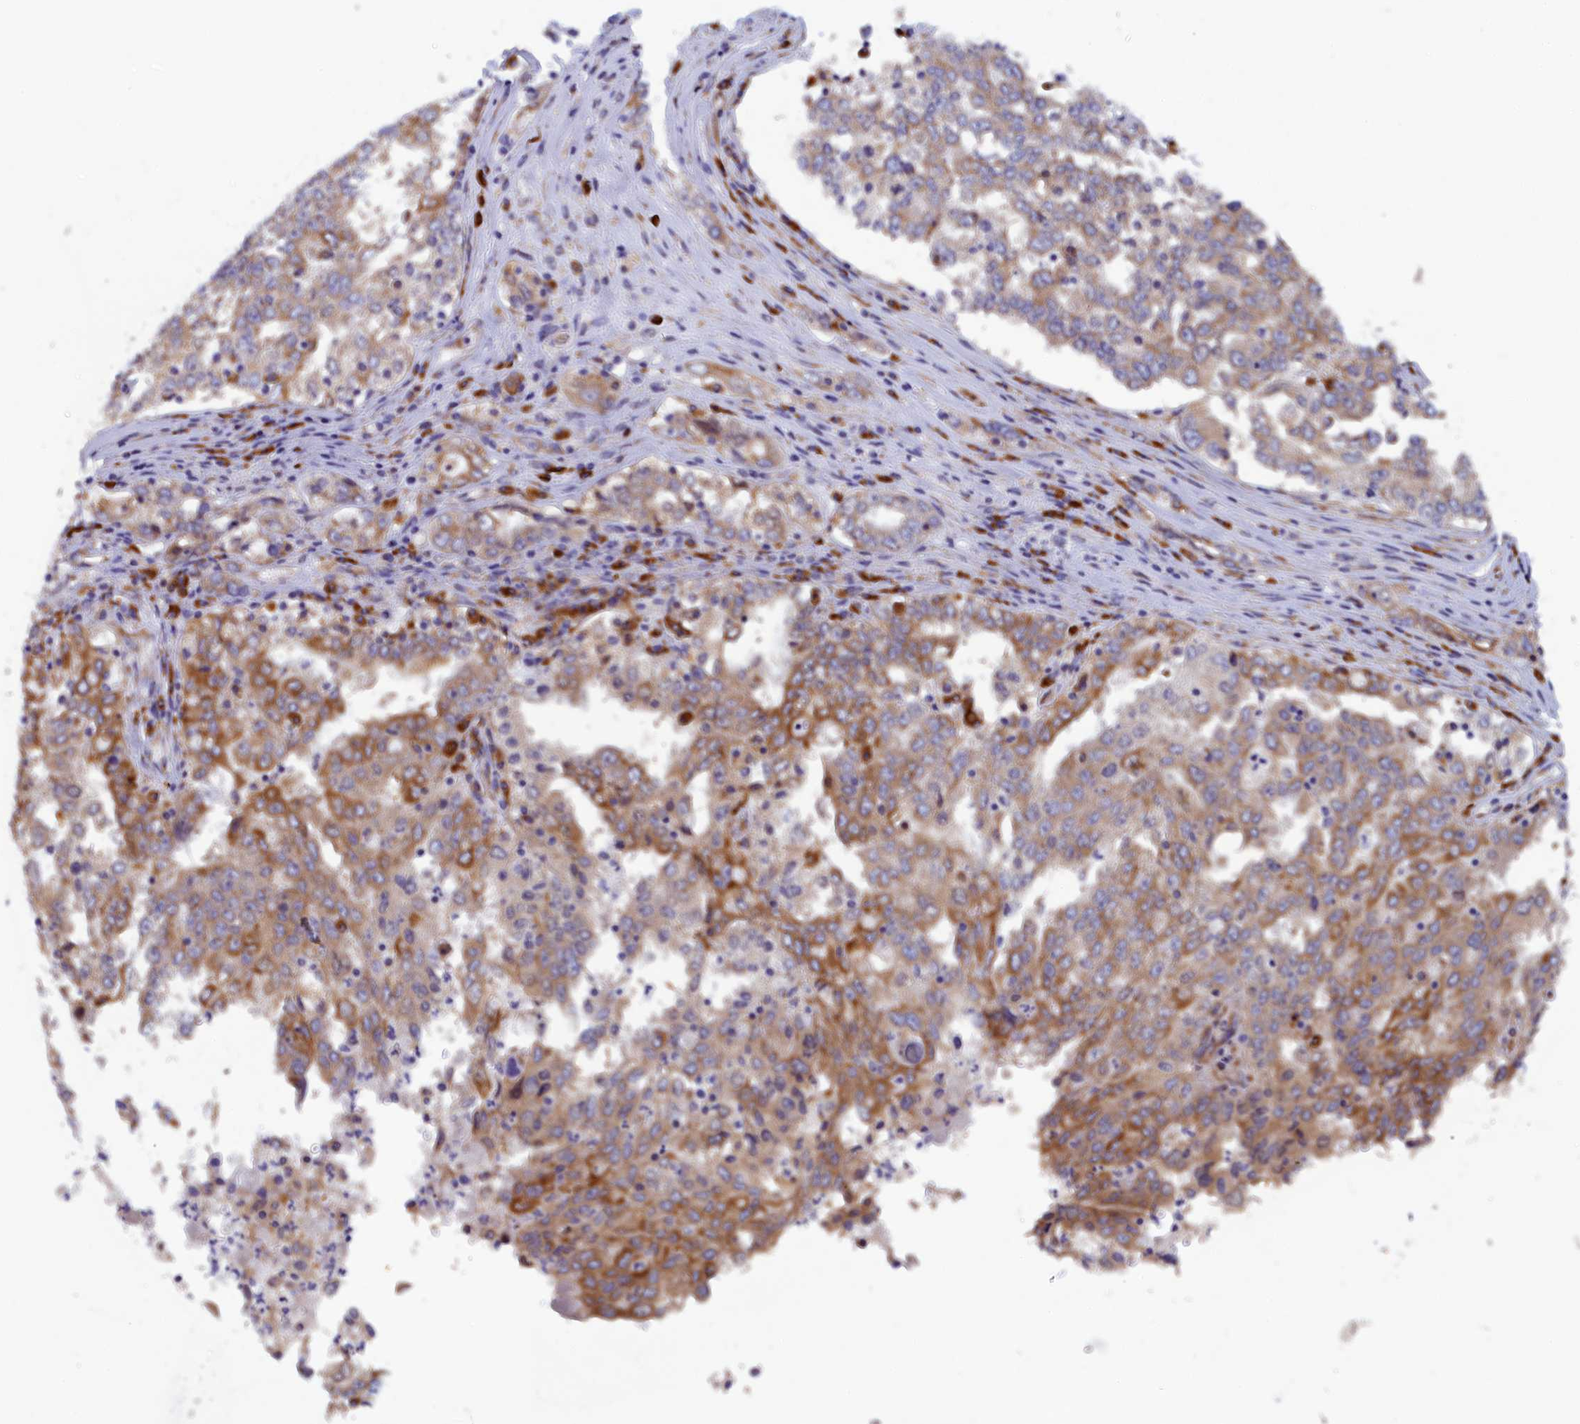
{"staining": {"intensity": "moderate", "quantity": "25%-75%", "location": "cytoplasmic/membranous"}, "tissue": "ovarian cancer", "cell_type": "Tumor cells", "image_type": "cancer", "snomed": [{"axis": "morphology", "description": "Carcinoma, endometroid"}, {"axis": "topography", "description": "Ovary"}], "caption": "An immunohistochemistry histopathology image of tumor tissue is shown. Protein staining in brown highlights moderate cytoplasmic/membranous positivity in ovarian endometroid carcinoma within tumor cells.", "gene": "CCDC68", "patient": {"sex": "female", "age": 62}}